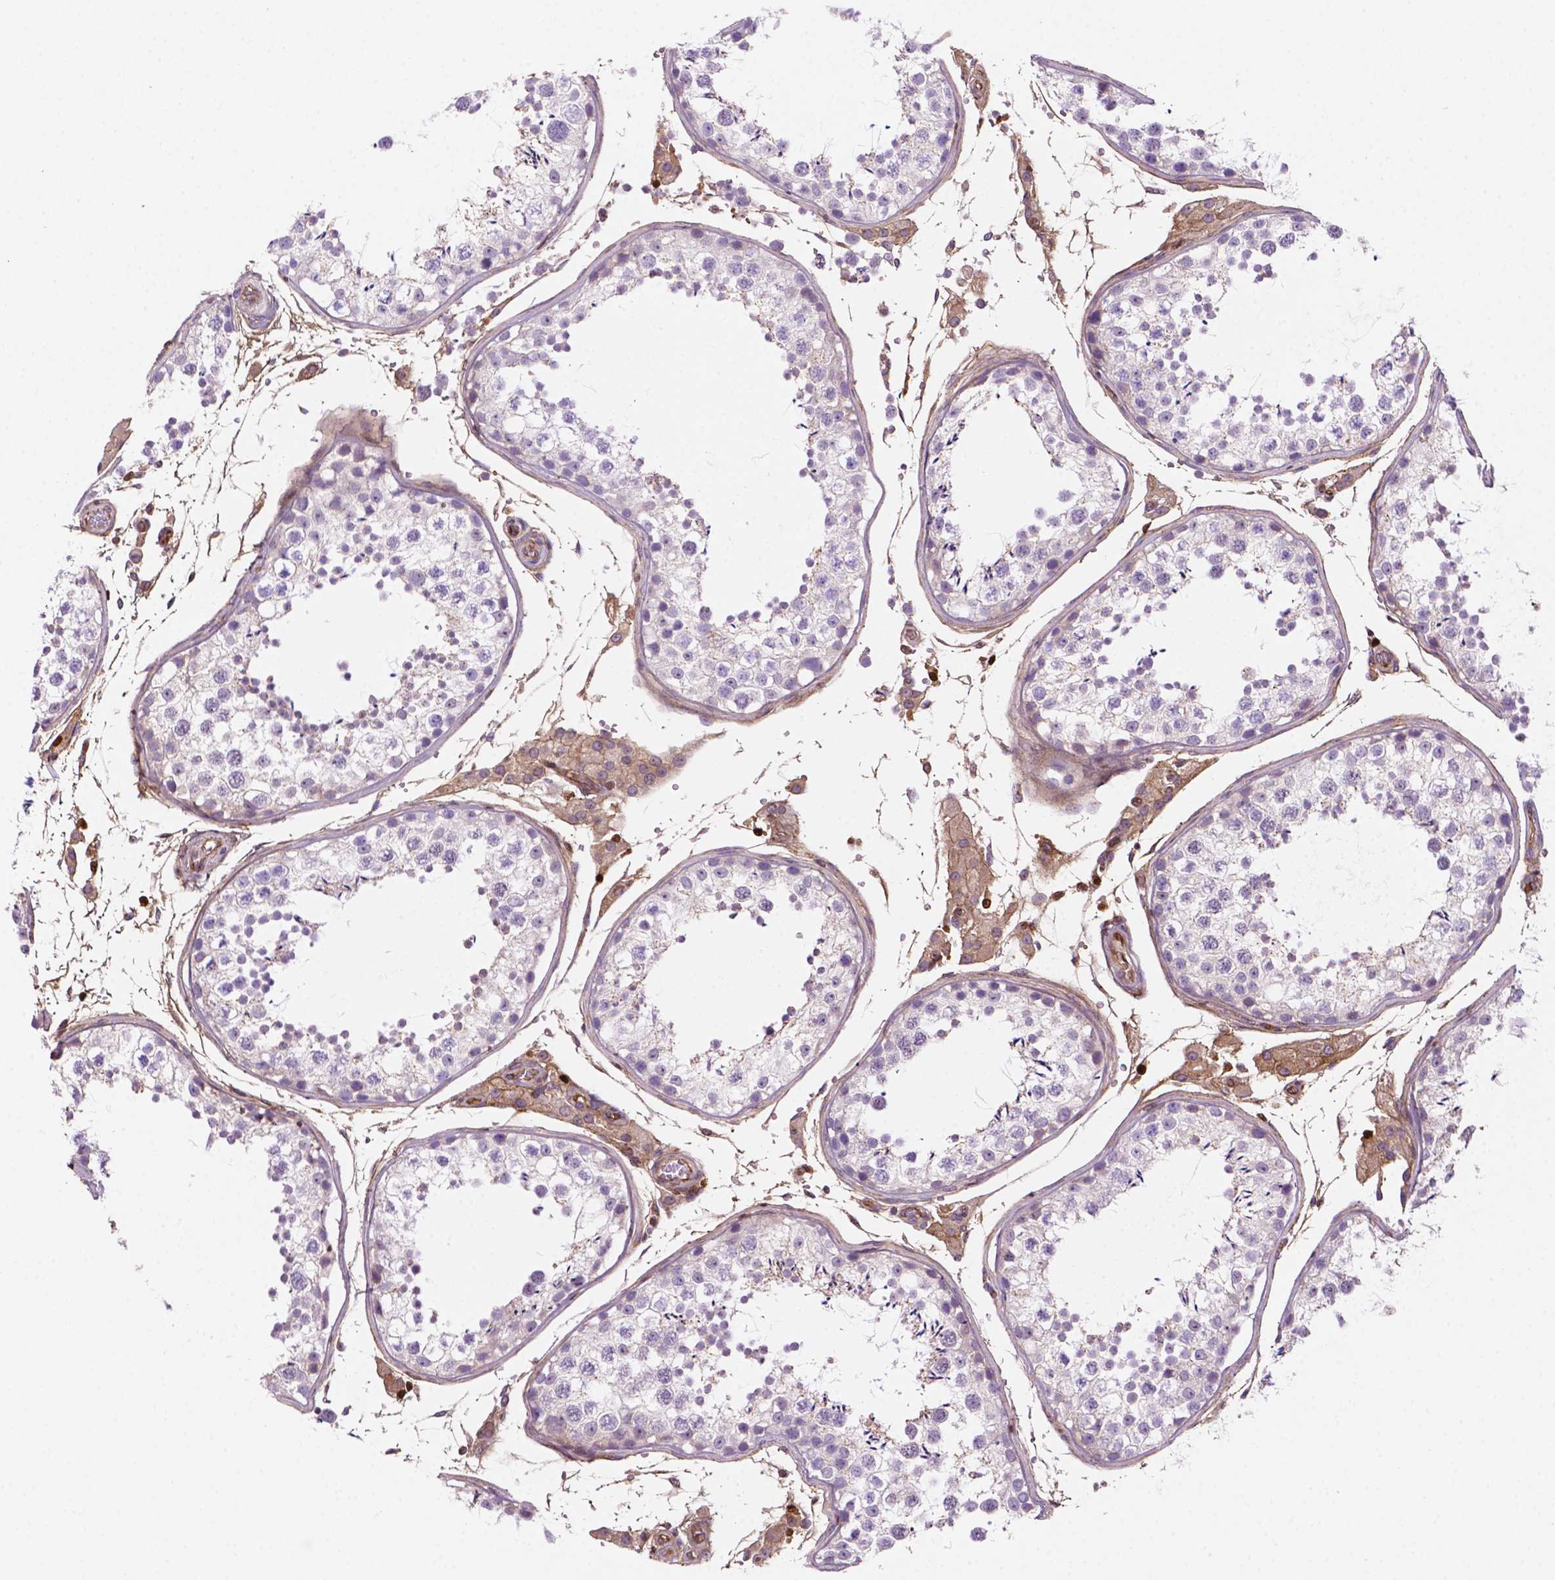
{"staining": {"intensity": "negative", "quantity": "none", "location": "none"}, "tissue": "testis", "cell_type": "Cells in seminiferous ducts", "image_type": "normal", "snomed": [{"axis": "morphology", "description": "Normal tissue, NOS"}, {"axis": "topography", "description": "Testis"}], "caption": "A high-resolution image shows immunohistochemistry (IHC) staining of benign testis, which demonstrates no significant positivity in cells in seminiferous ducts.", "gene": "DCN", "patient": {"sex": "male", "age": 29}}